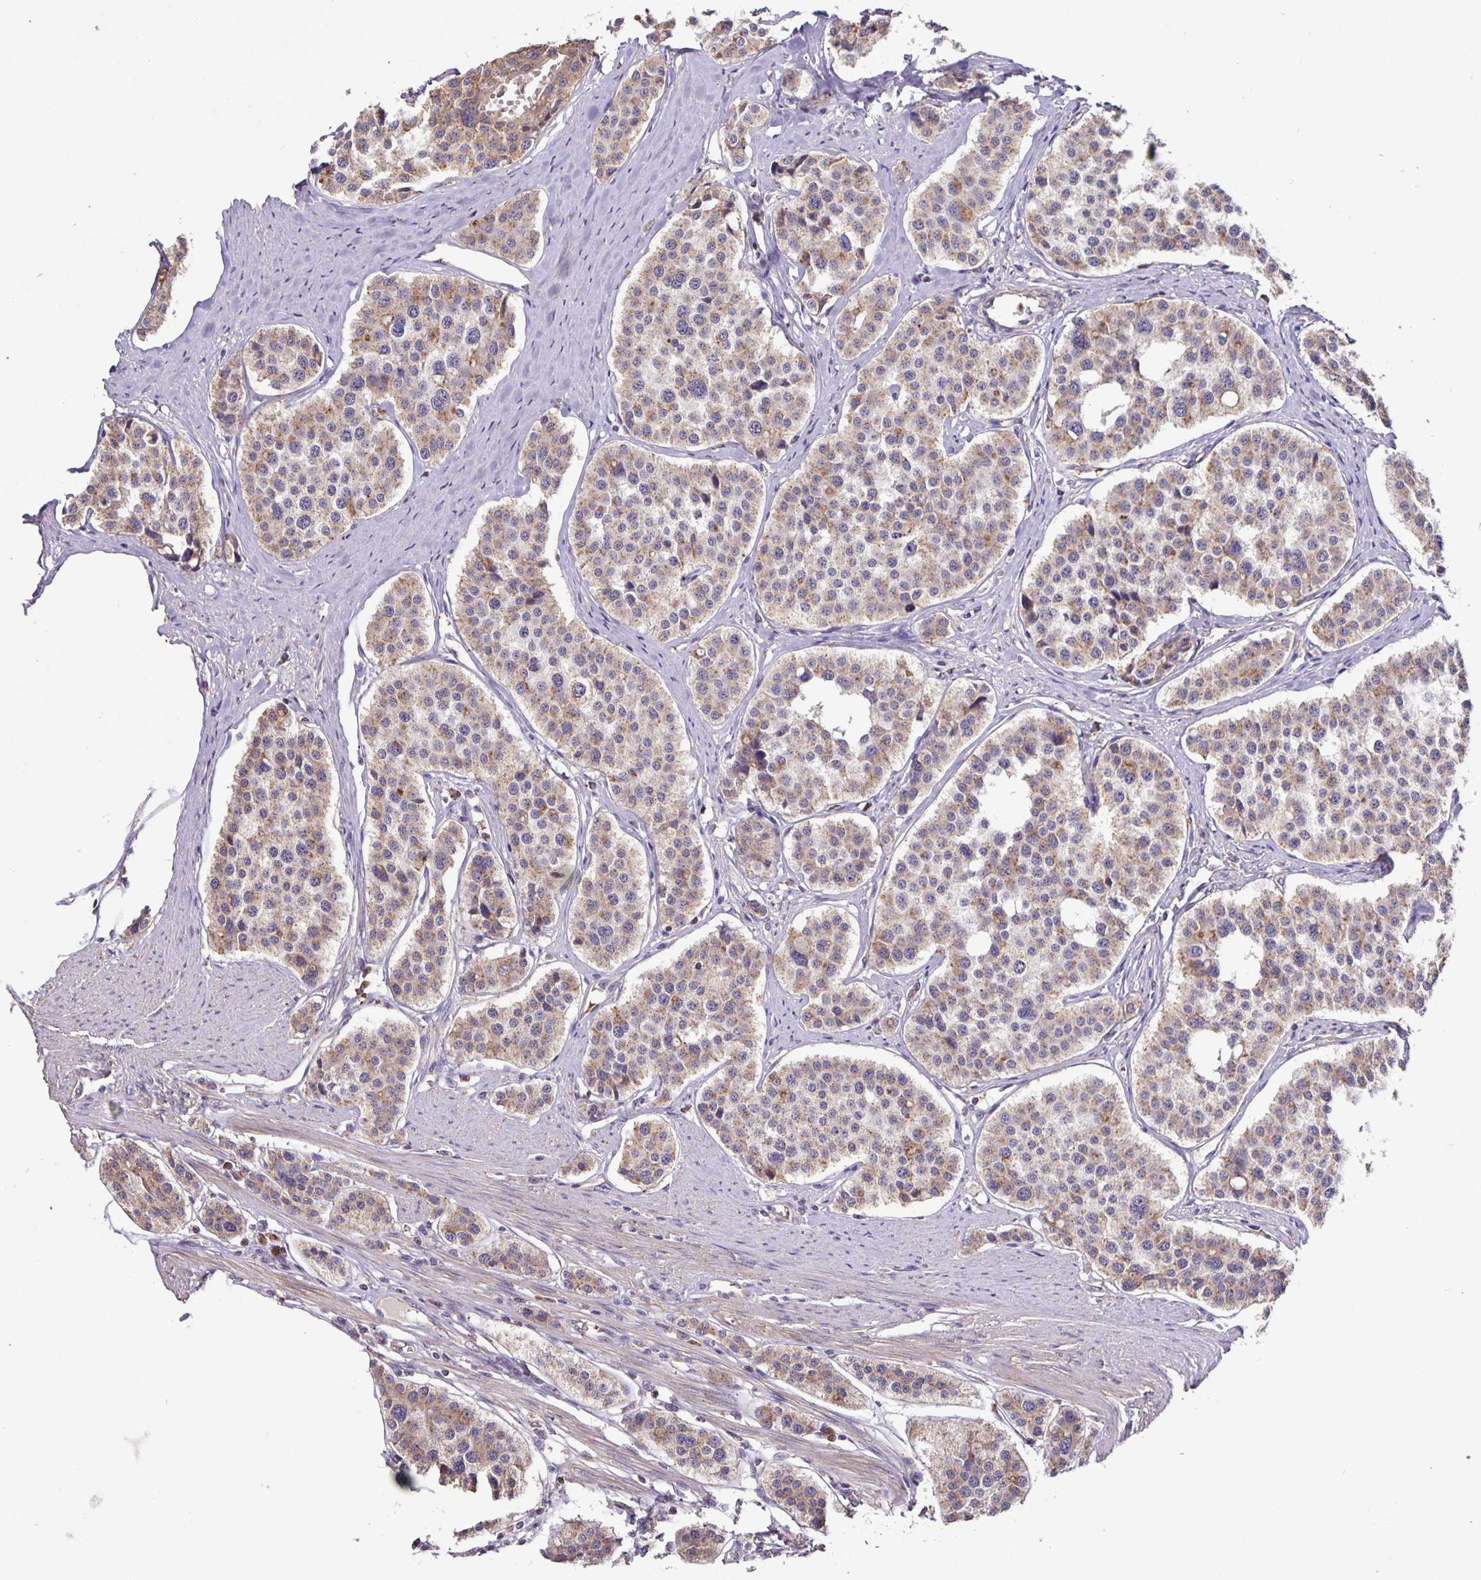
{"staining": {"intensity": "moderate", "quantity": ">75%", "location": "cytoplasmic/membranous"}, "tissue": "carcinoid", "cell_type": "Tumor cells", "image_type": "cancer", "snomed": [{"axis": "morphology", "description": "Carcinoid, malignant, NOS"}, {"axis": "topography", "description": "Small intestine"}], "caption": "Protein analysis of malignant carcinoid tissue displays moderate cytoplasmic/membranous positivity in about >75% of tumor cells. (Brightfield microscopy of DAB IHC at high magnification).", "gene": "TMEM71", "patient": {"sex": "male", "age": 60}}